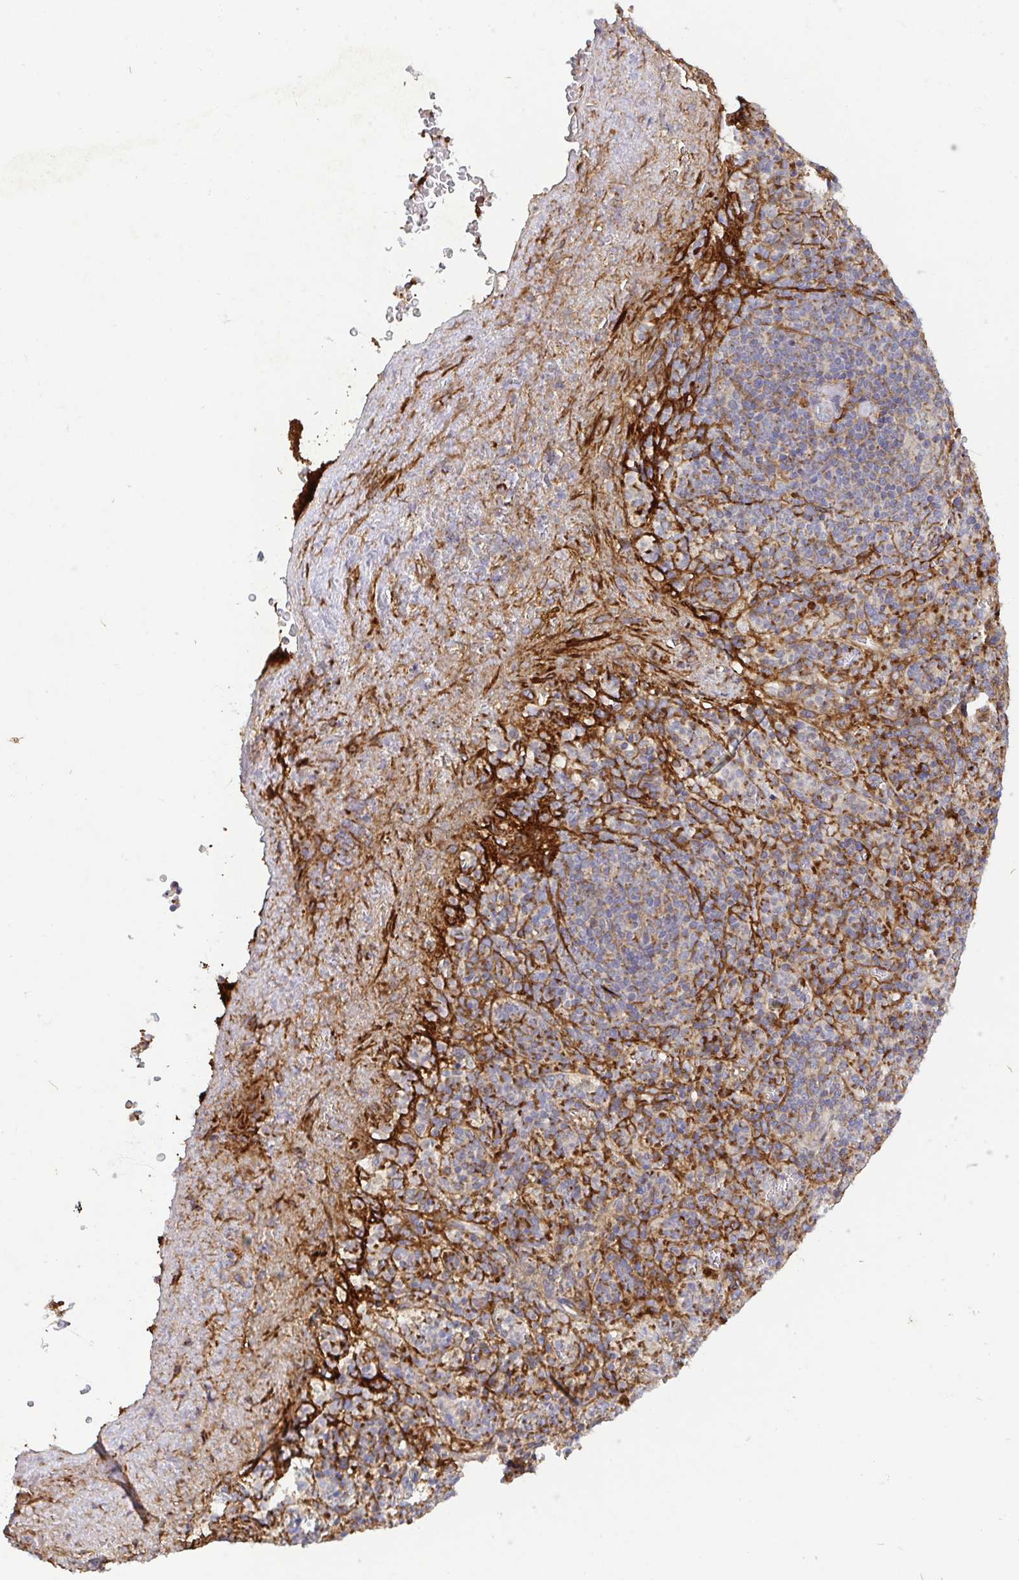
{"staining": {"intensity": "moderate", "quantity": "<25%", "location": "cytoplasmic/membranous"}, "tissue": "spleen", "cell_type": "Cells in red pulp", "image_type": "normal", "snomed": [{"axis": "morphology", "description": "Normal tissue, NOS"}, {"axis": "topography", "description": "Spleen"}], "caption": "Immunohistochemistry (IHC) histopathology image of normal spleen: spleen stained using immunohistochemistry shows low levels of moderate protein expression localized specifically in the cytoplasmic/membranous of cells in red pulp, appearing as a cytoplasmic/membranous brown color.", "gene": "TM9SF4", "patient": {"sex": "female", "age": 74}}